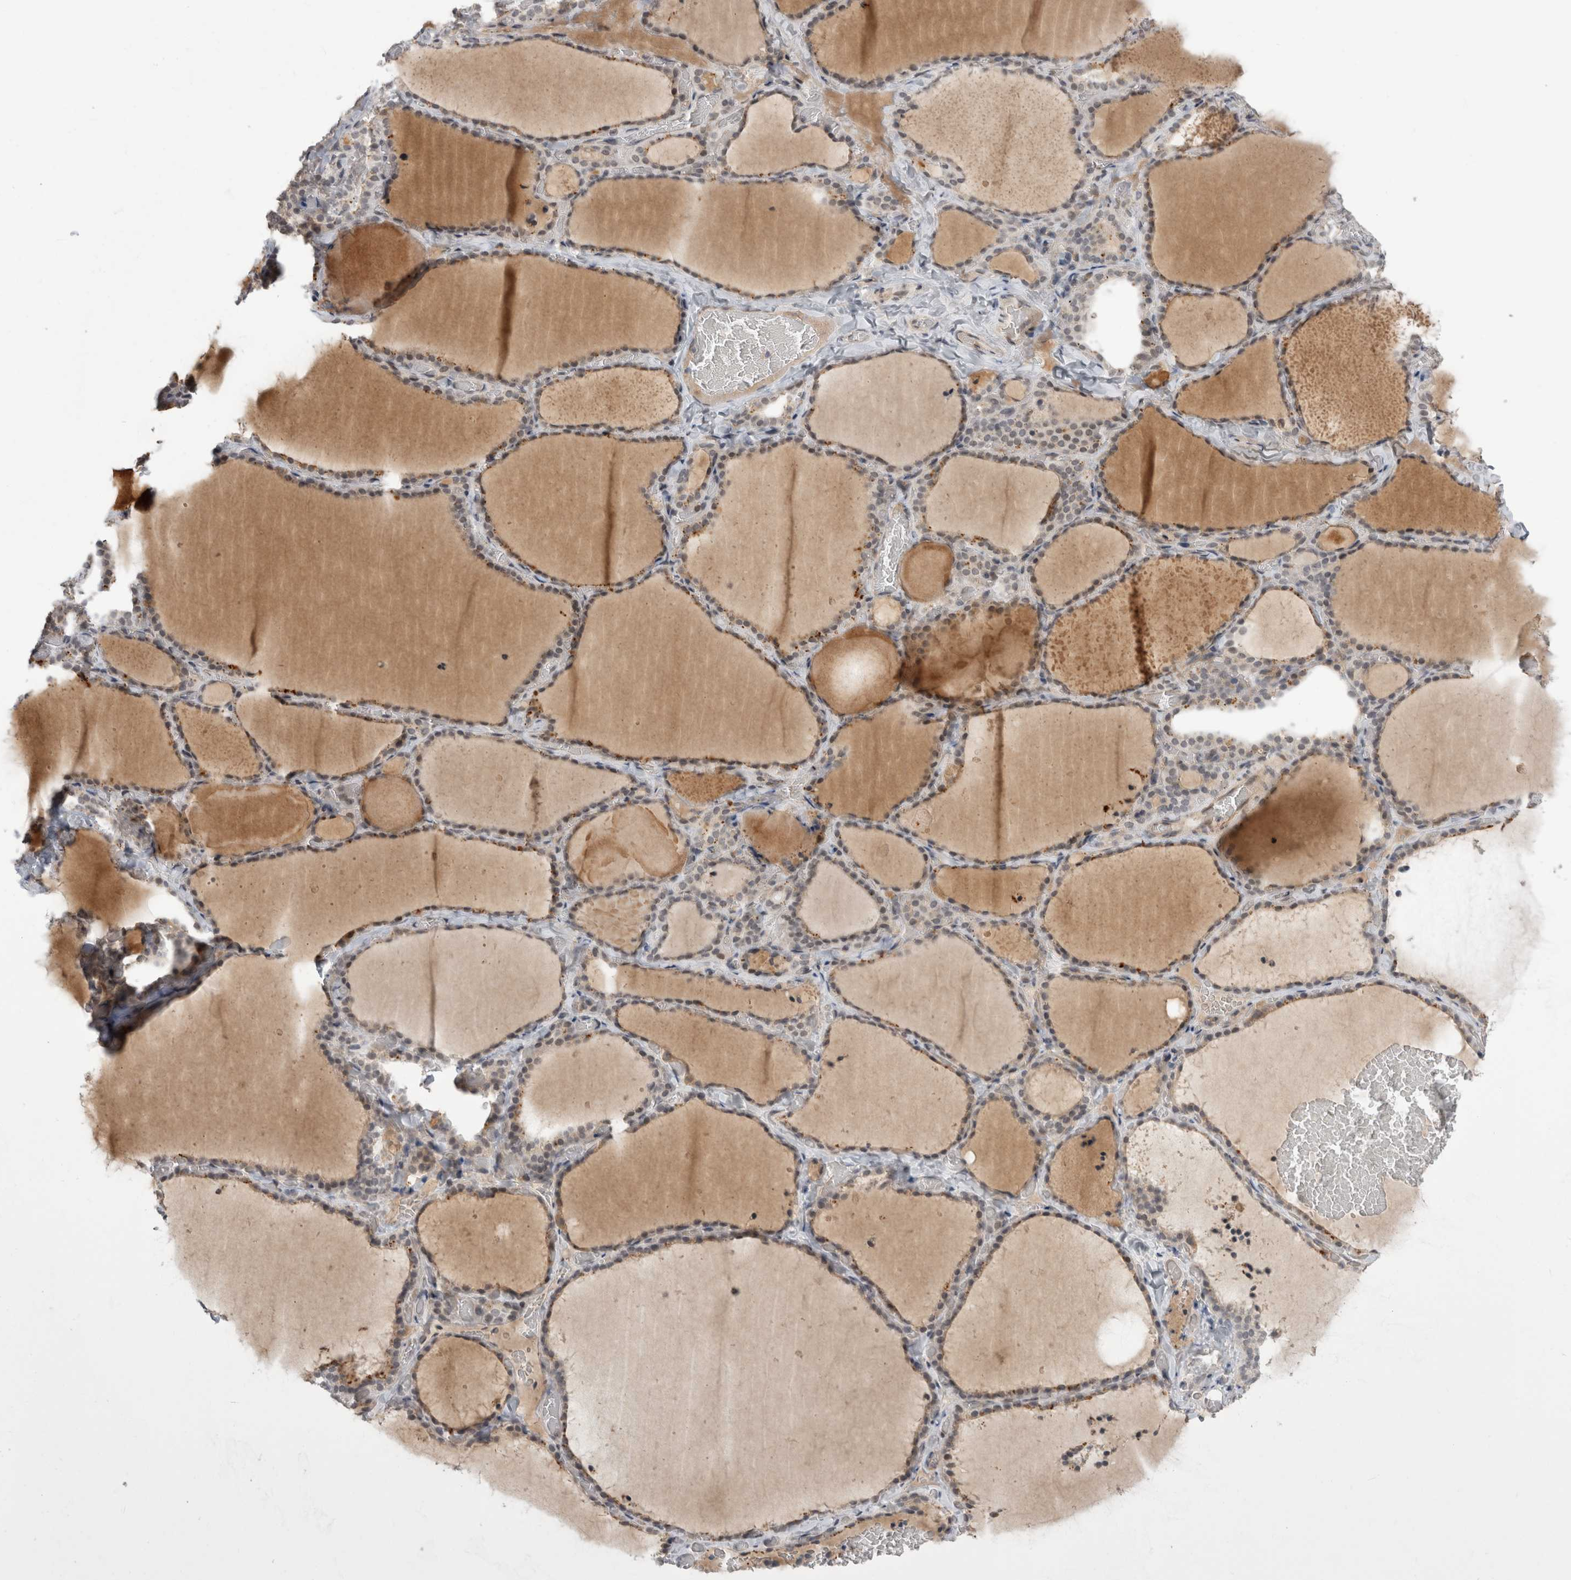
{"staining": {"intensity": "moderate", "quantity": ">75%", "location": "cytoplasmic/membranous"}, "tissue": "thyroid gland", "cell_type": "Glandular cells", "image_type": "normal", "snomed": [{"axis": "morphology", "description": "Normal tissue, NOS"}, {"axis": "topography", "description": "Thyroid gland"}], "caption": "A histopathology image of human thyroid gland stained for a protein shows moderate cytoplasmic/membranous brown staining in glandular cells.", "gene": "MTBP", "patient": {"sex": "female", "age": 22}}